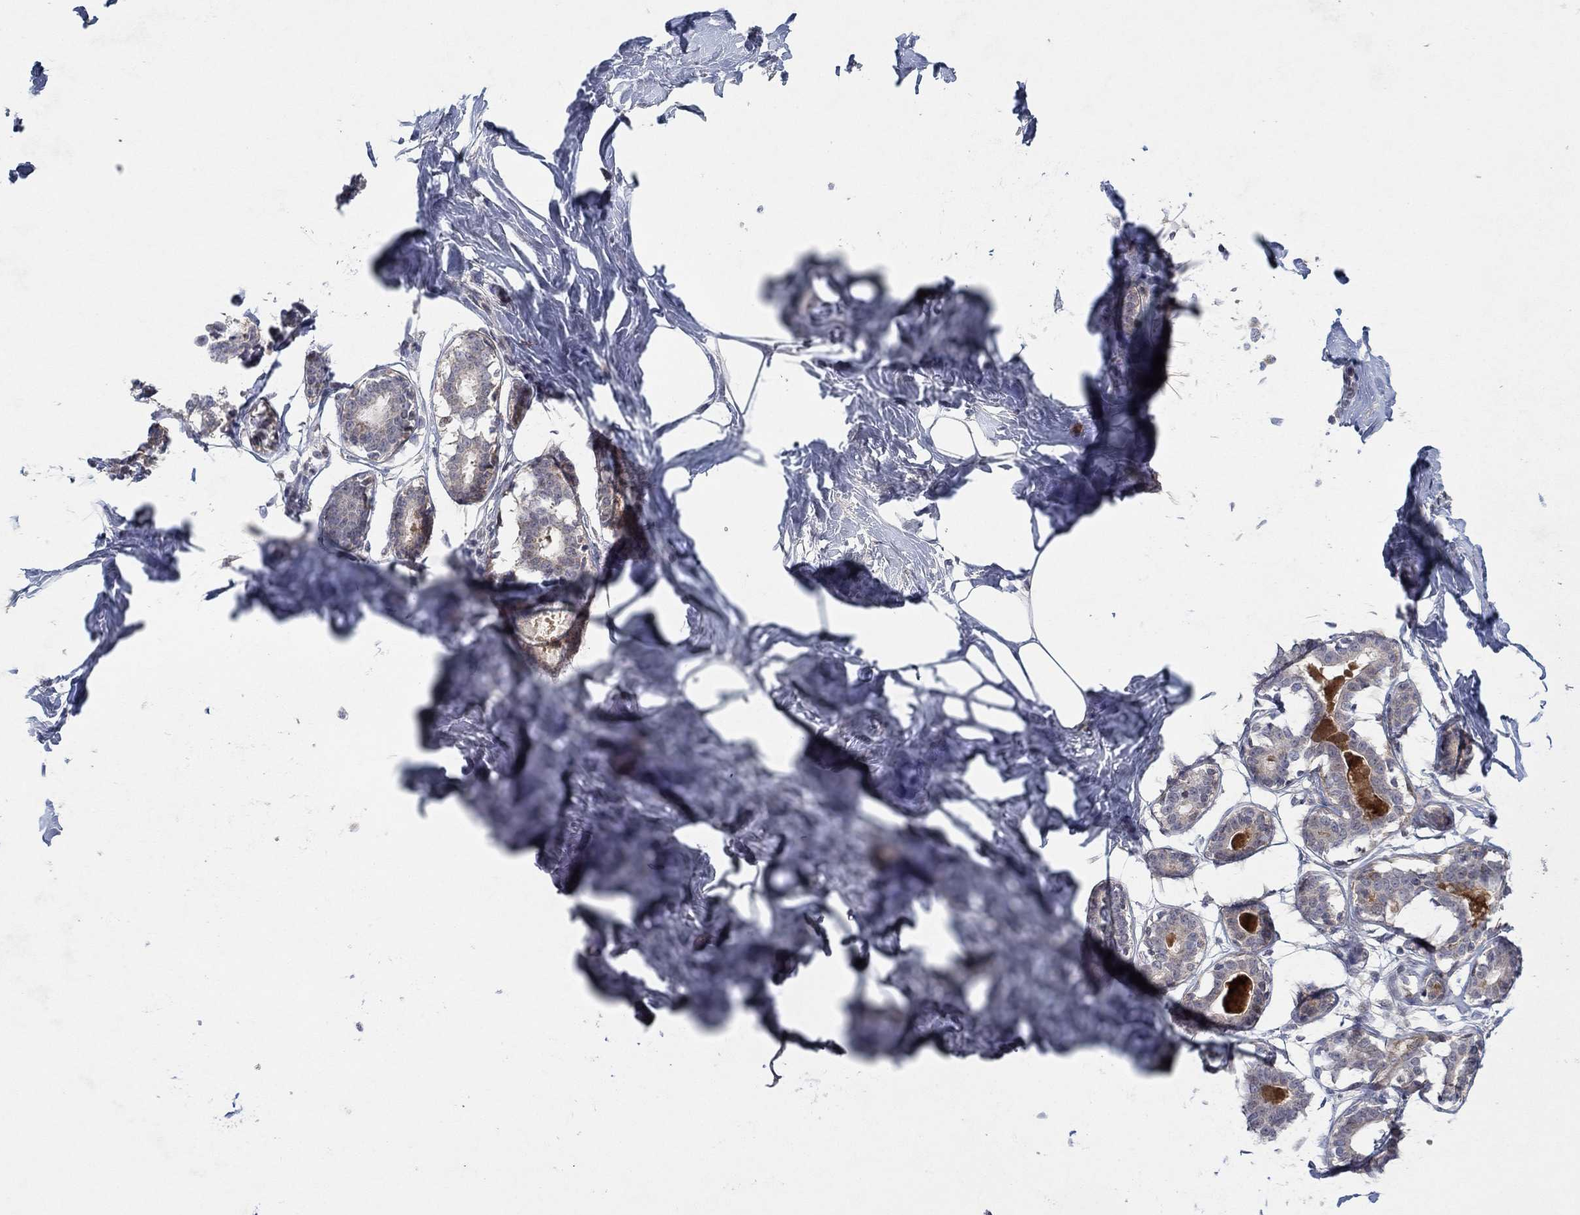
{"staining": {"intensity": "negative", "quantity": "none", "location": "none"}, "tissue": "breast", "cell_type": "Adipocytes", "image_type": "normal", "snomed": [{"axis": "morphology", "description": "Normal tissue, NOS"}, {"axis": "morphology", "description": "Lobular carcinoma, in situ"}, {"axis": "topography", "description": "Breast"}], "caption": "Human breast stained for a protein using IHC demonstrates no staining in adipocytes.", "gene": "IL4", "patient": {"sex": "female", "age": 35}}